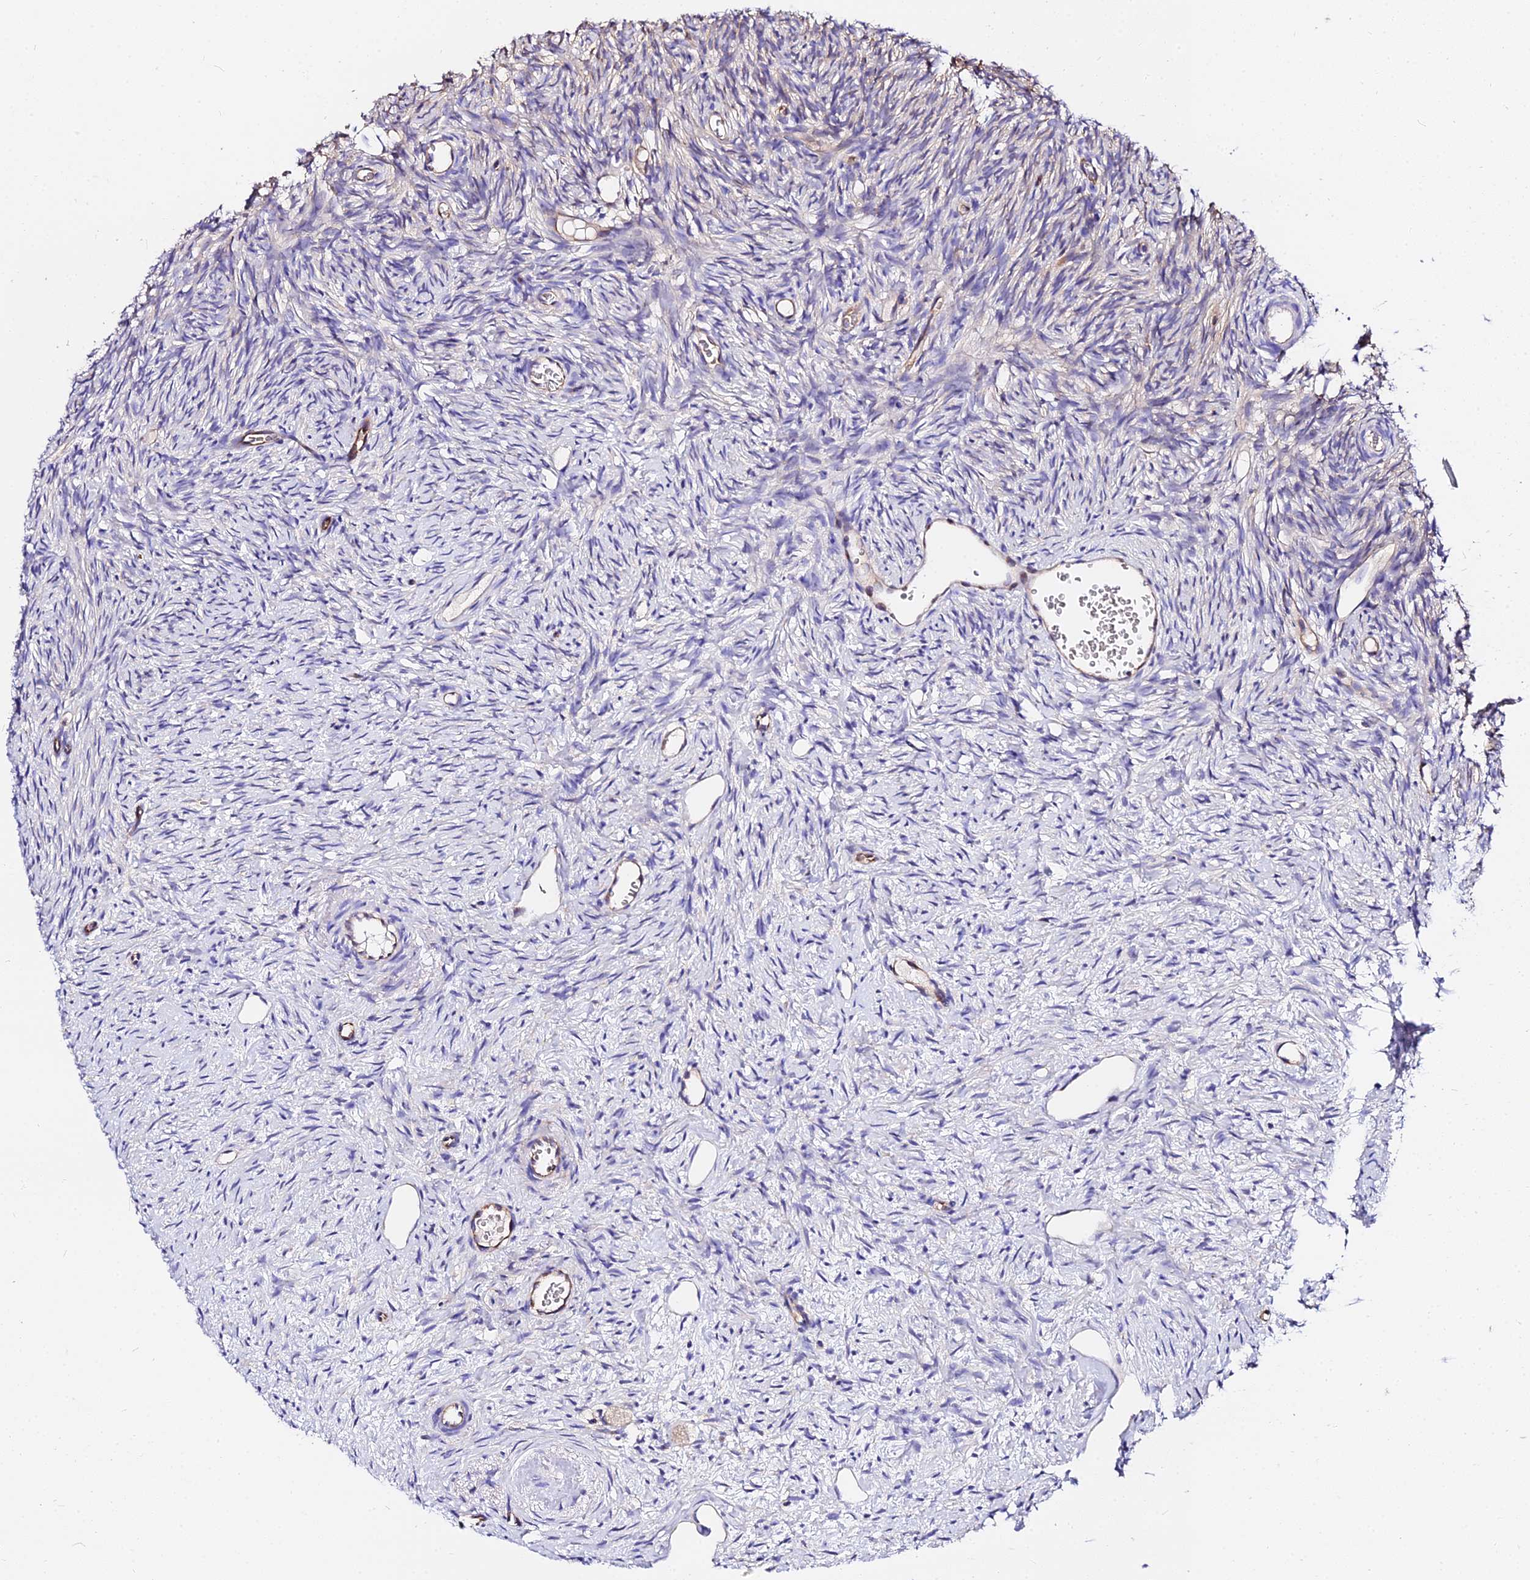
{"staining": {"intensity": "negative", "quantity": "none", "location": "none"}, "tissue": "ovary", "cell_type": "Ovarian stroma cells", "image_type": "normal", "snomed": [{"axis": "morphology", "description": "Normal tissue, NOS"}, {"axis": "topography", "description": "Ovary"}], "caption": "This image is of unremarkable ovary stained with immunohistochemistry (IHC) to label a protein in brown with the nuclei are counter-stained blue. There is no positivity in ovarian stroma cells. Nuclei are stained in blue.", "gene": "DAW1", "patient": {"sex": "female", "age": 51}}